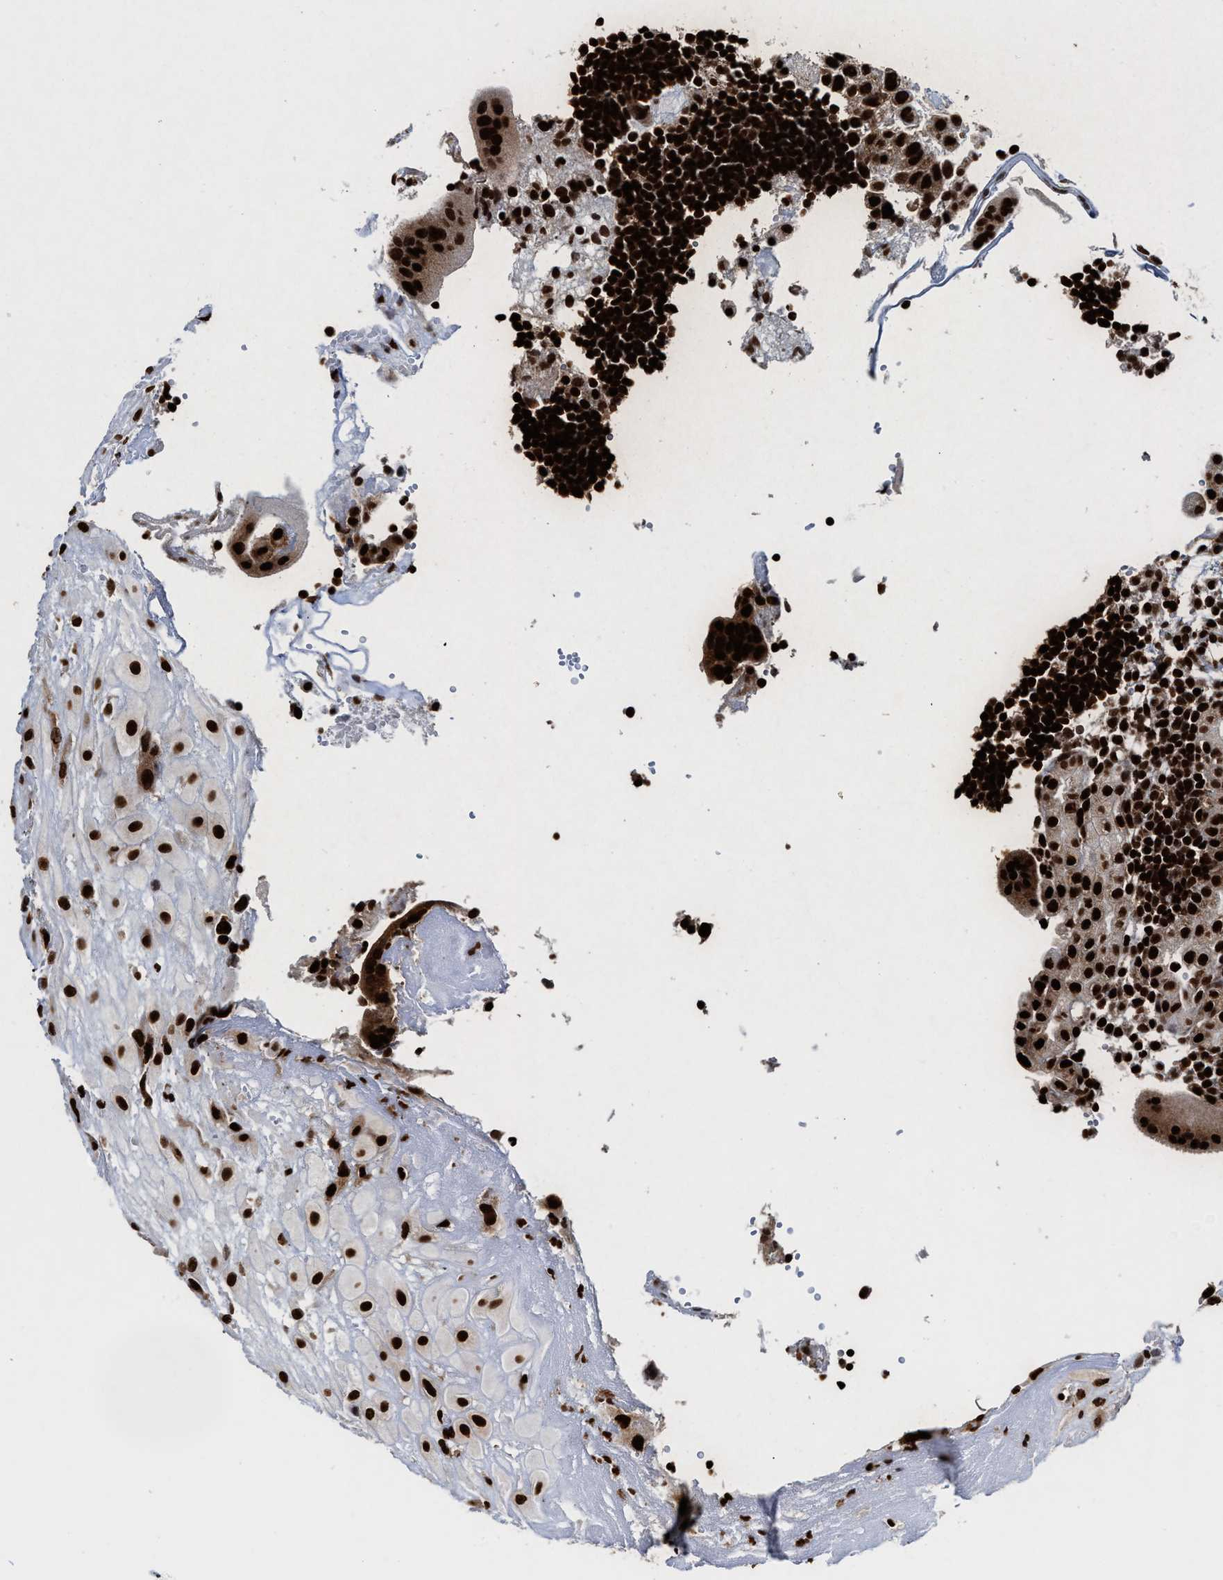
{"staining": {"intensity": "strong", "quantity": ">75%", "location": "nuclear"}, "tissue": "placenta", "cell_type": "Decidual cells", "image_type": "normal", "snomed": [{"axis": "morphology", "description": "Normal tissue, NOS"}, {"axis": "topography", "description": "Placenta"}], "caption": "Placenta stained with a brown dye reveals strong nuclear positive staining in about >75% of decidual cells.", "gene": "ALYREF", "patient": {"sex": "female", "age": 18}}